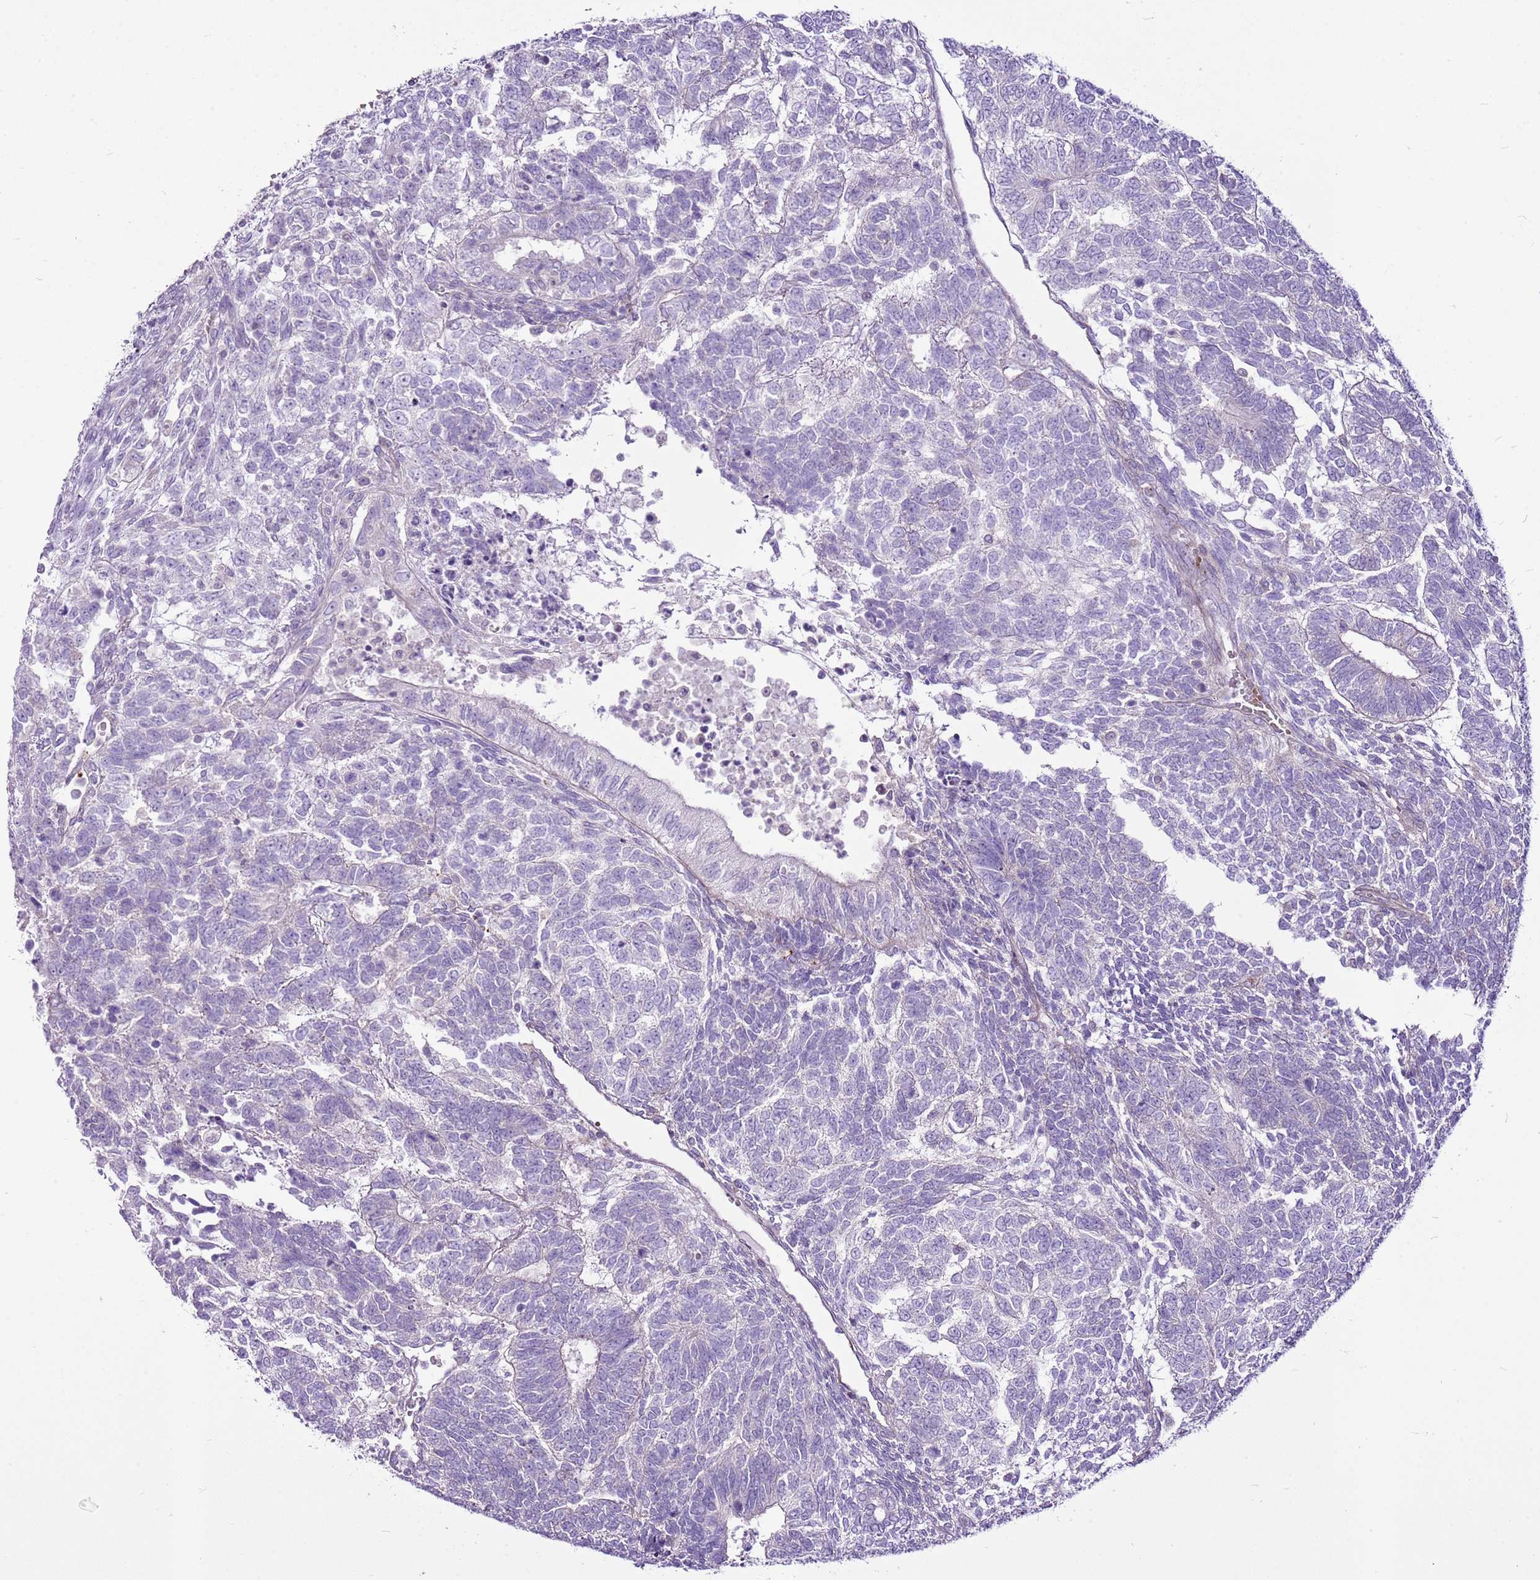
{"staining": {"intensity": "negative", "quantity": "none", "location": "none"}, "tissue": "testis cancer", "cell_type": "Tumor cells", "image_type": "cancer", "snomed": [{"axis": "morphology", "description": "Carcinoma, Embryonal, NOS"}, {"axis": "topography", "description": "Testis"}], "caption": "Tumor cells show no significant protein expression in testis embryonal carcinoma.", "gene": "CHAC2", "patient": {"sex": "male", "age": 23}}